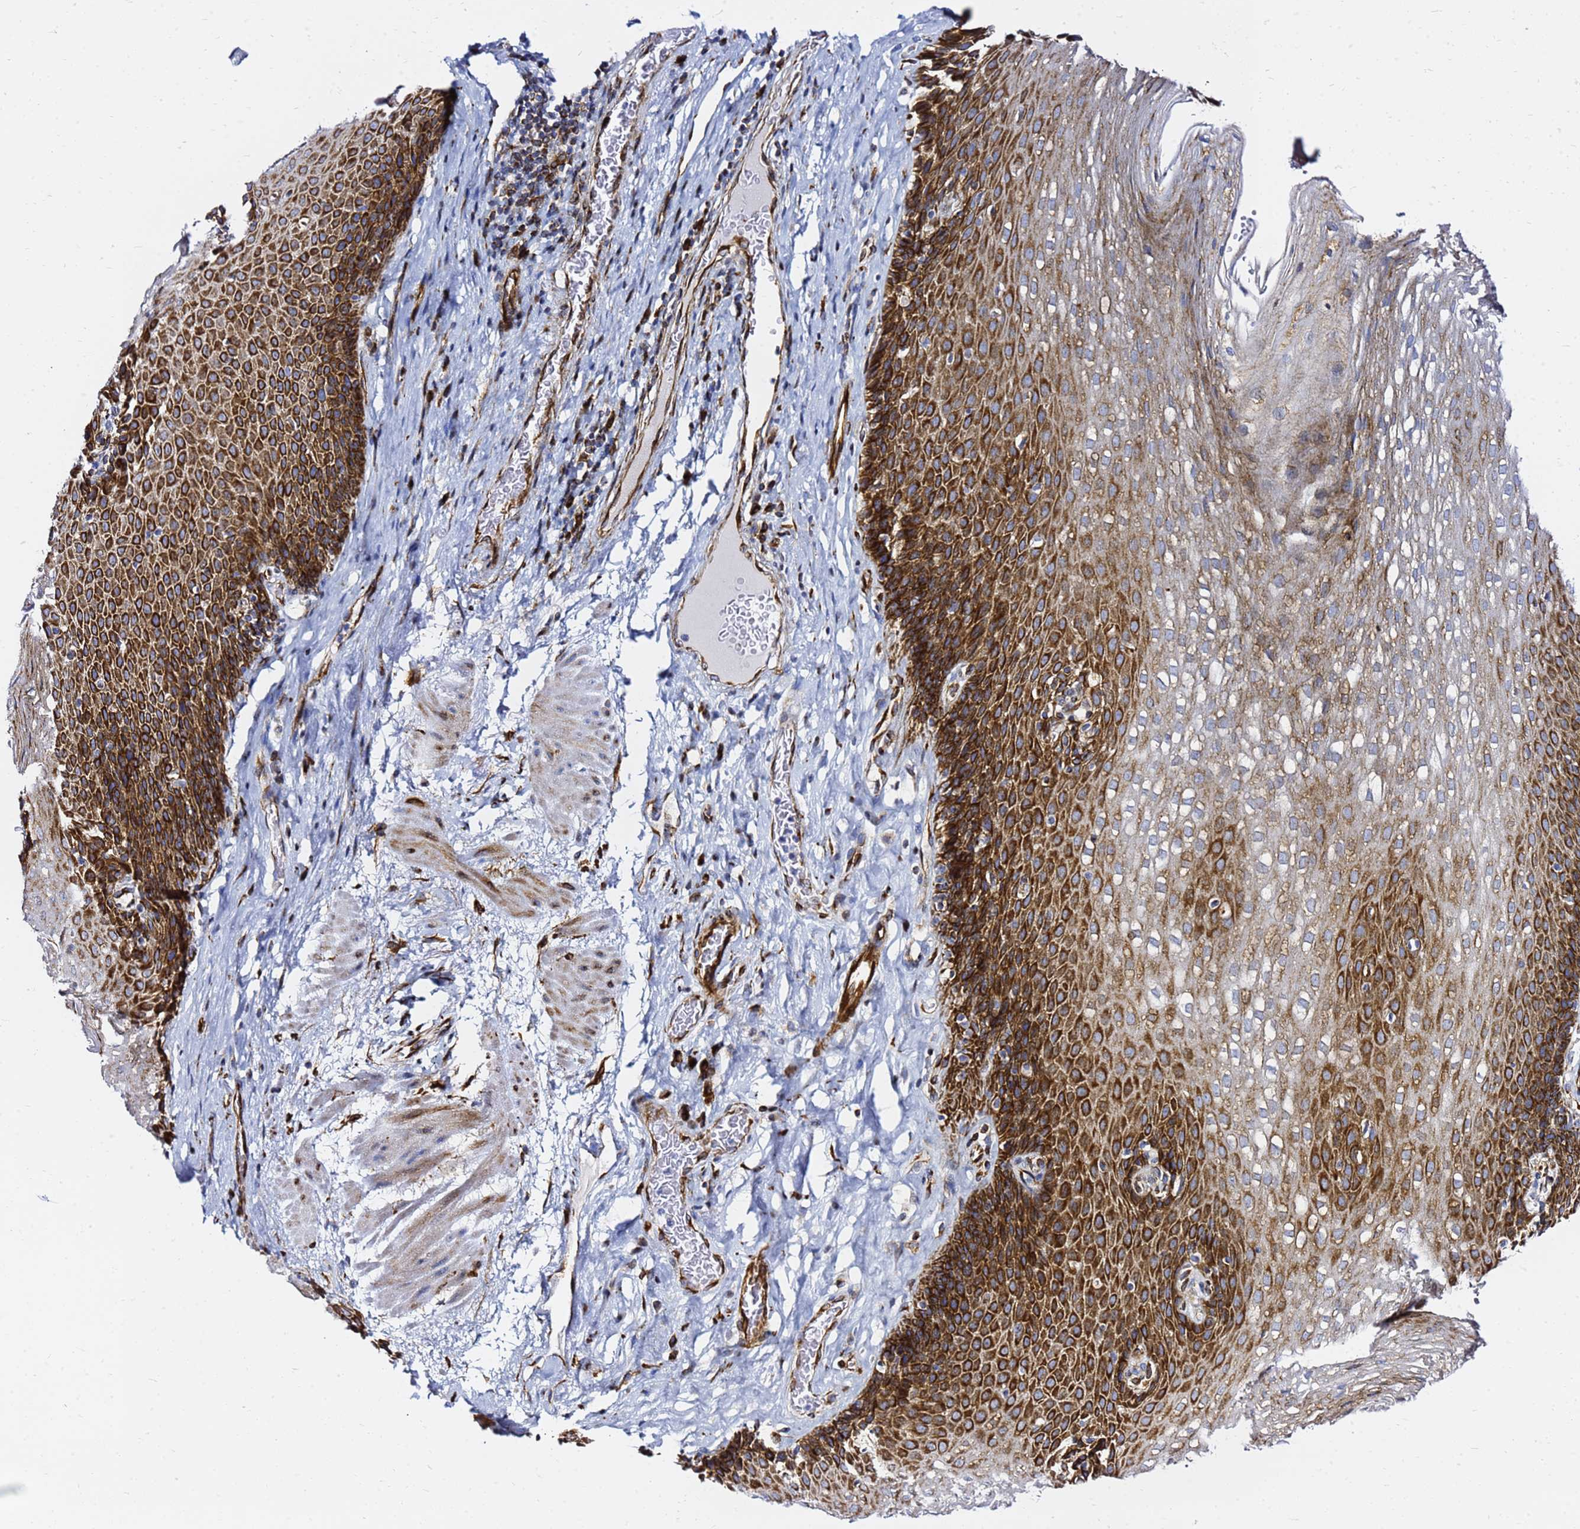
{"staining": {"intensity": "strong", "quantity": ">75%", "location": "cytoplasmic/membranous"}, "tissue": "esophagus", "cell_type": "Squamous epithelial cells", "image_type": "normal", "snomed": [{"axis": "morphology", "description": "Normal tissue, NOS"}, {"axis": "topography", "description": "Esophagus"}], "caption": "A micrograph of esophagus stained for a protein demonstrates strong cytoplasmic/membranous brown staining in squamous epithelial cells. The protein of interest is stained brown, and the nuclei are stained in blue (DAB IHC with brightfield microscopy, high magnification).", "gene": "TUBA8", "patient": {"sex": "female", "age": 66}}